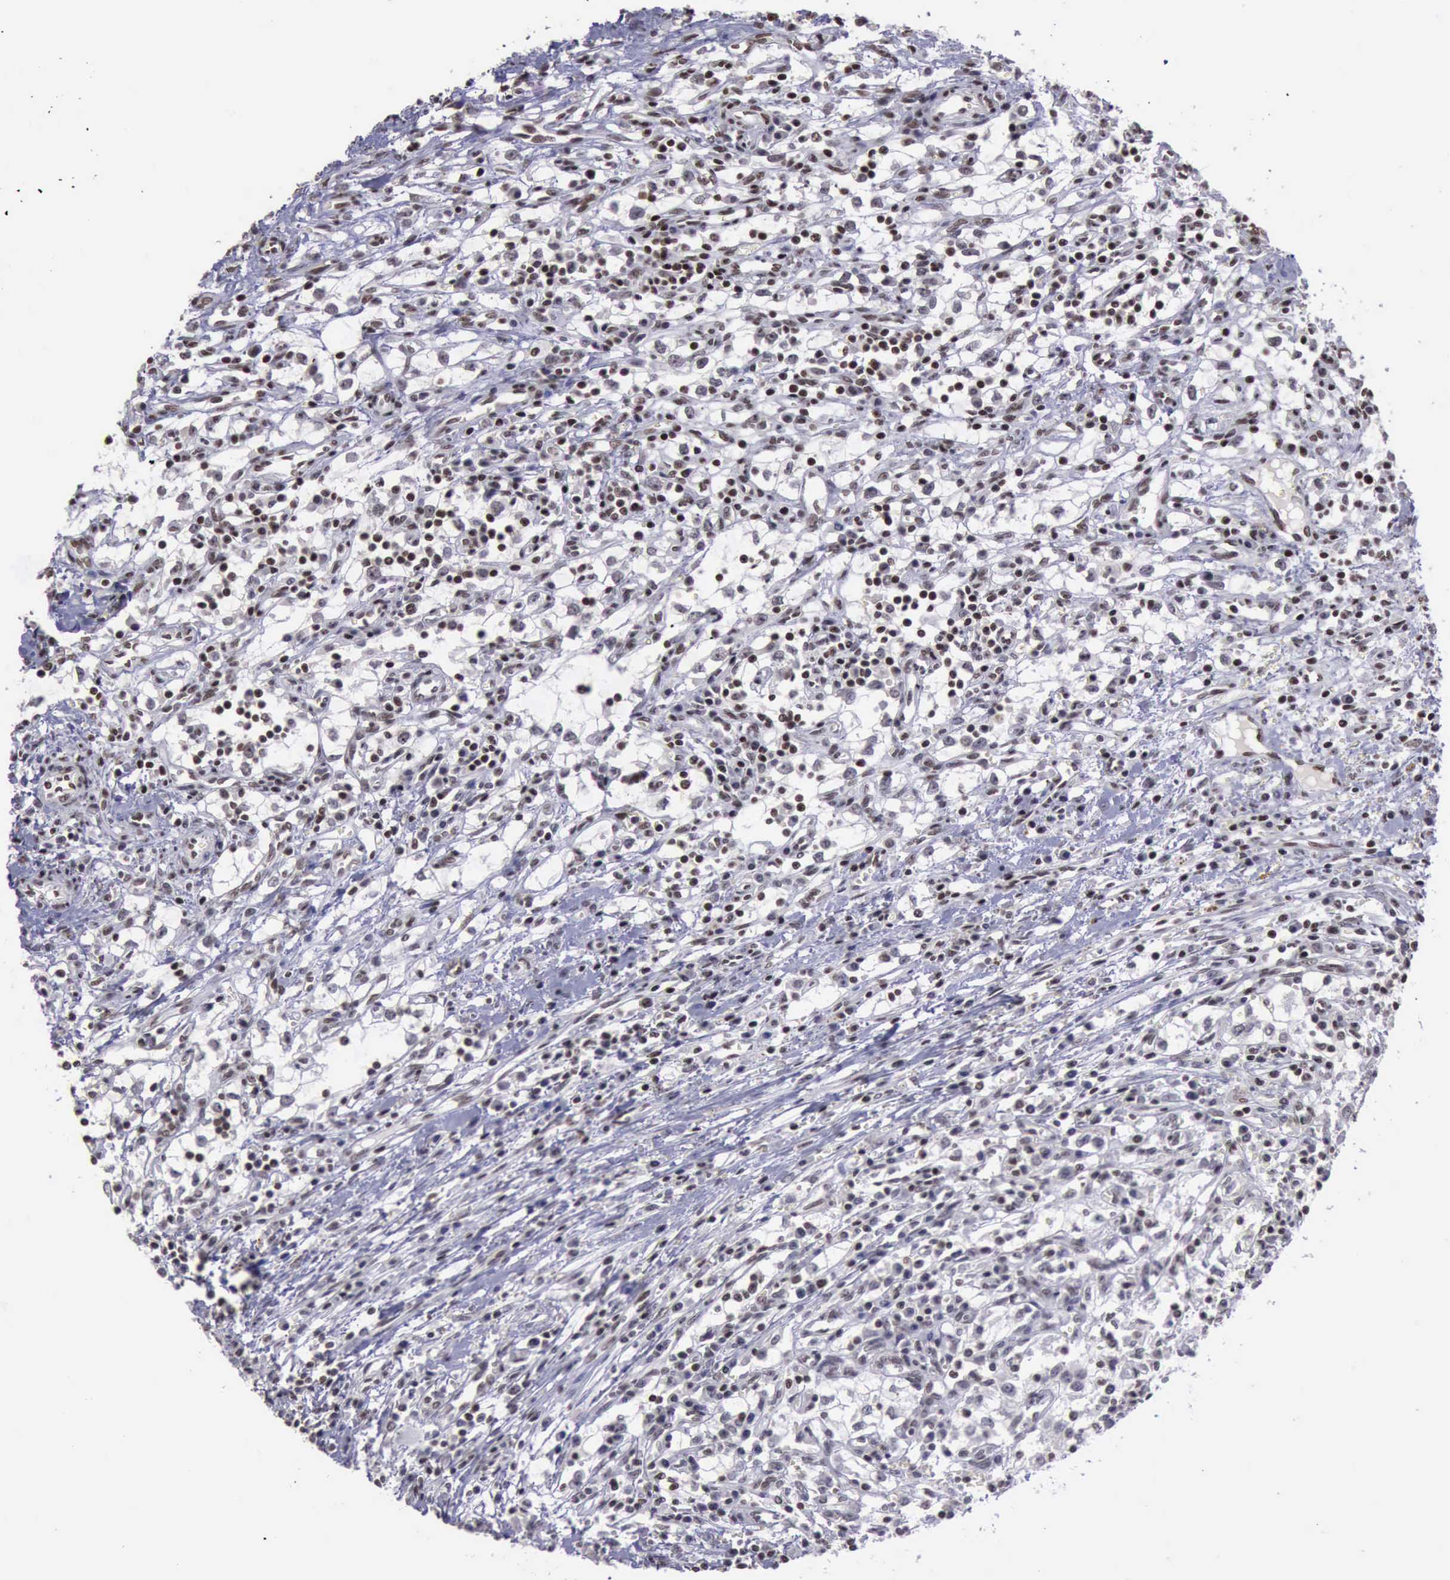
{"staining": {"intensity": "weak", "quantity": "<25%", "location": "nuclear"}, "tissue": "renal cancer", "cell_type": "Tumor cells", "image_type": "cancer", "snomed": [{"axis": "morphology", "description": "Adenocarcinoma, NOS"}, {"axis": "topography", "description": "Kidney"}], "caption": "High magnification brightfield microscopy of renal adenocarcinoma stained with DAB (3,3'-diaminobenzidine) (brown) and counterstained with hematoxylin (blue): tumor cells show no significant expression. (Immunohistochemistry (ihc), brightfield microscopy, high magnification).", "gene": "YY1", "patient": {"sex": "male", "age": 82}}